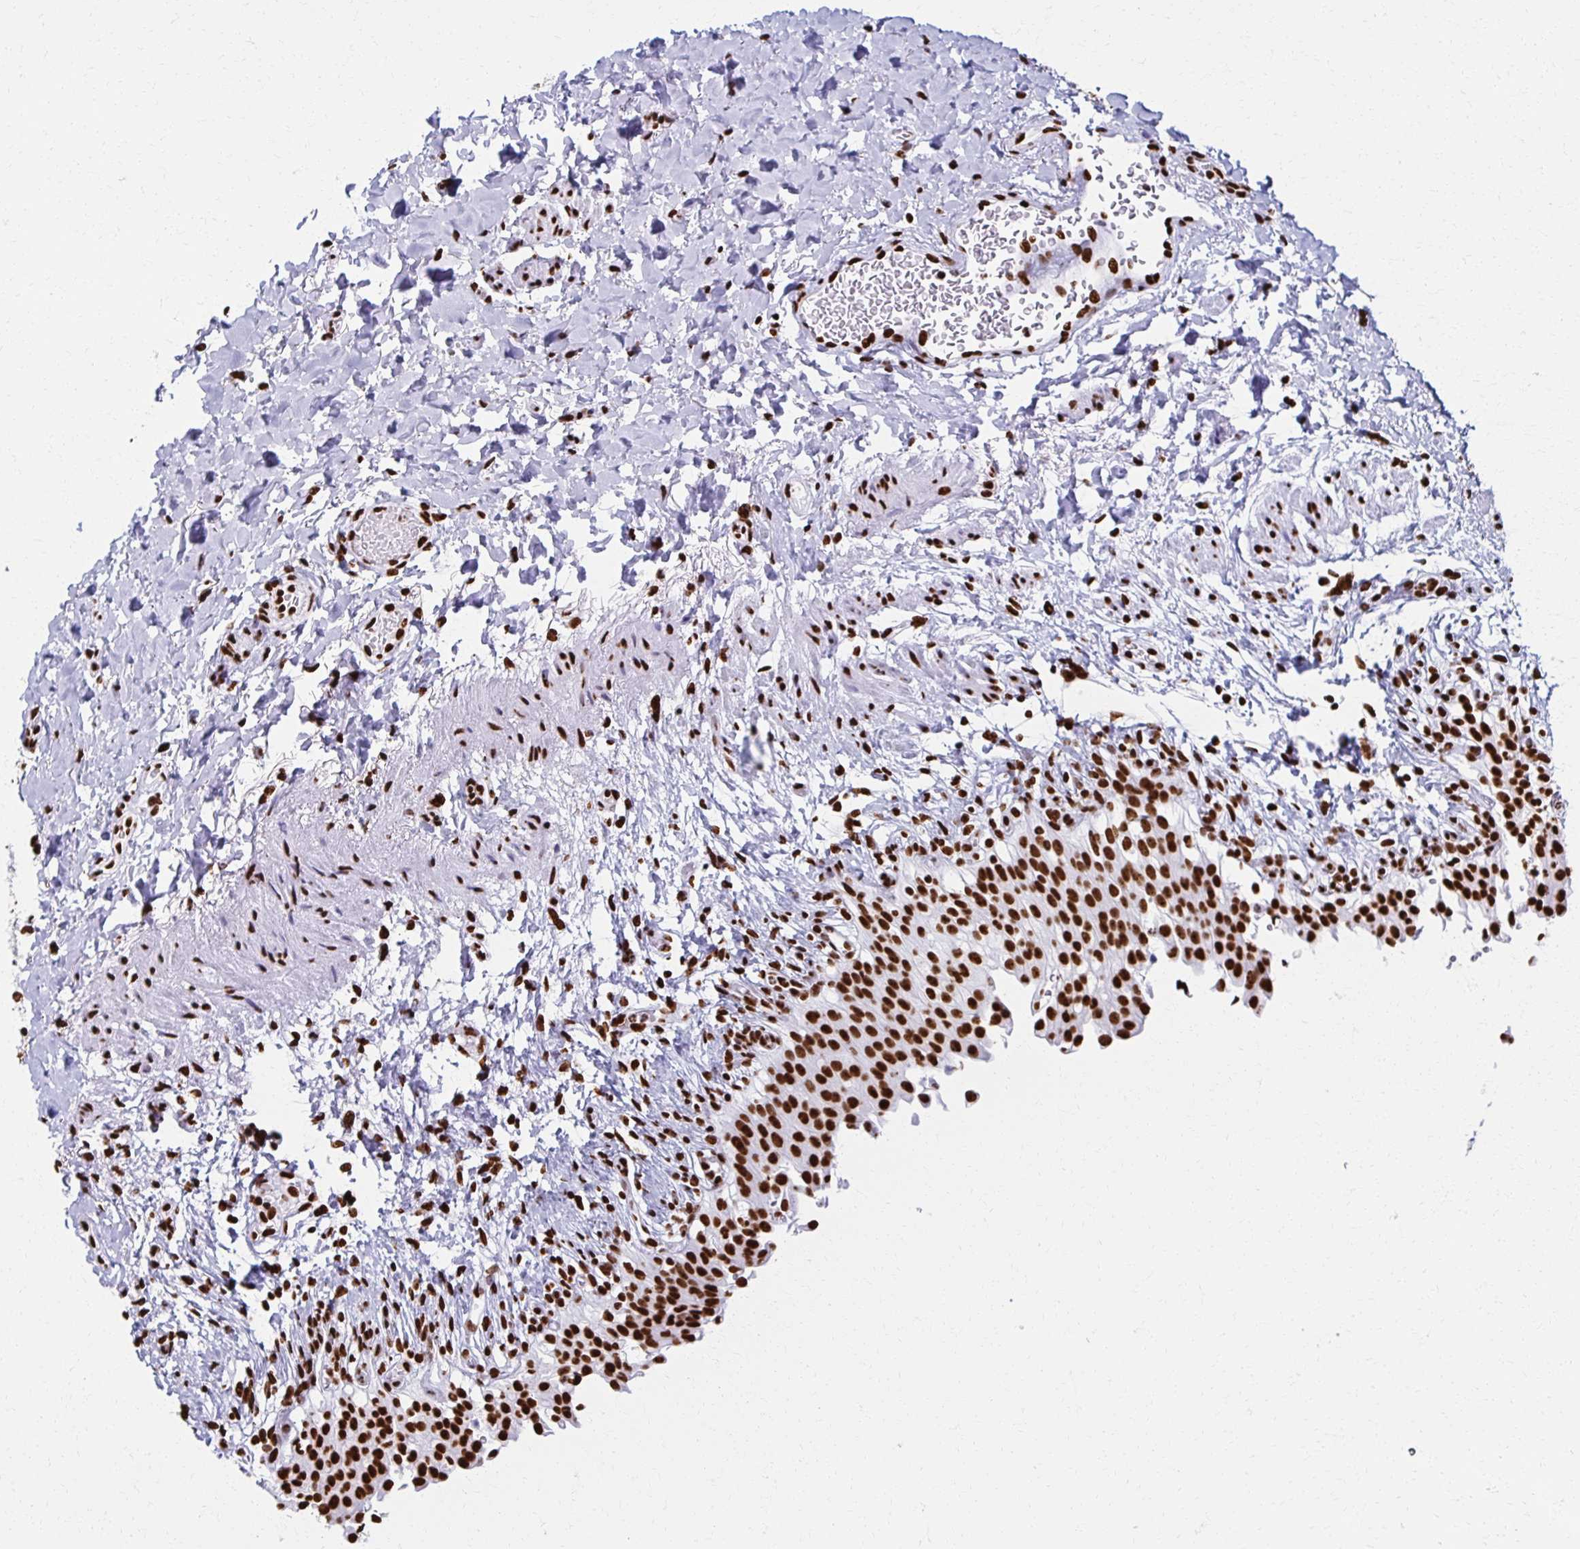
{"staining": {"intensity": "strong", "quantity": ">75%", "location": "nuclear"}, "tissue": "urinary bladder", "cell_type": "Urothelial cells", "image_type": "normal", "snomed": [{"axis": "morphology", "description": "Normal tissue, NOS"}, {"axis": "topography", "description": "Urinary bladder"}, {"axis": "topography", "description": "Peripheral nerve tissue"}], "caption": "Benign urinary bladder shows strong nuclear positivity in about >75% of urothelial cells, visualized by immunohistochemistry.", "gene": "NONO", "patient": {"sex": "female", "age": 60}}